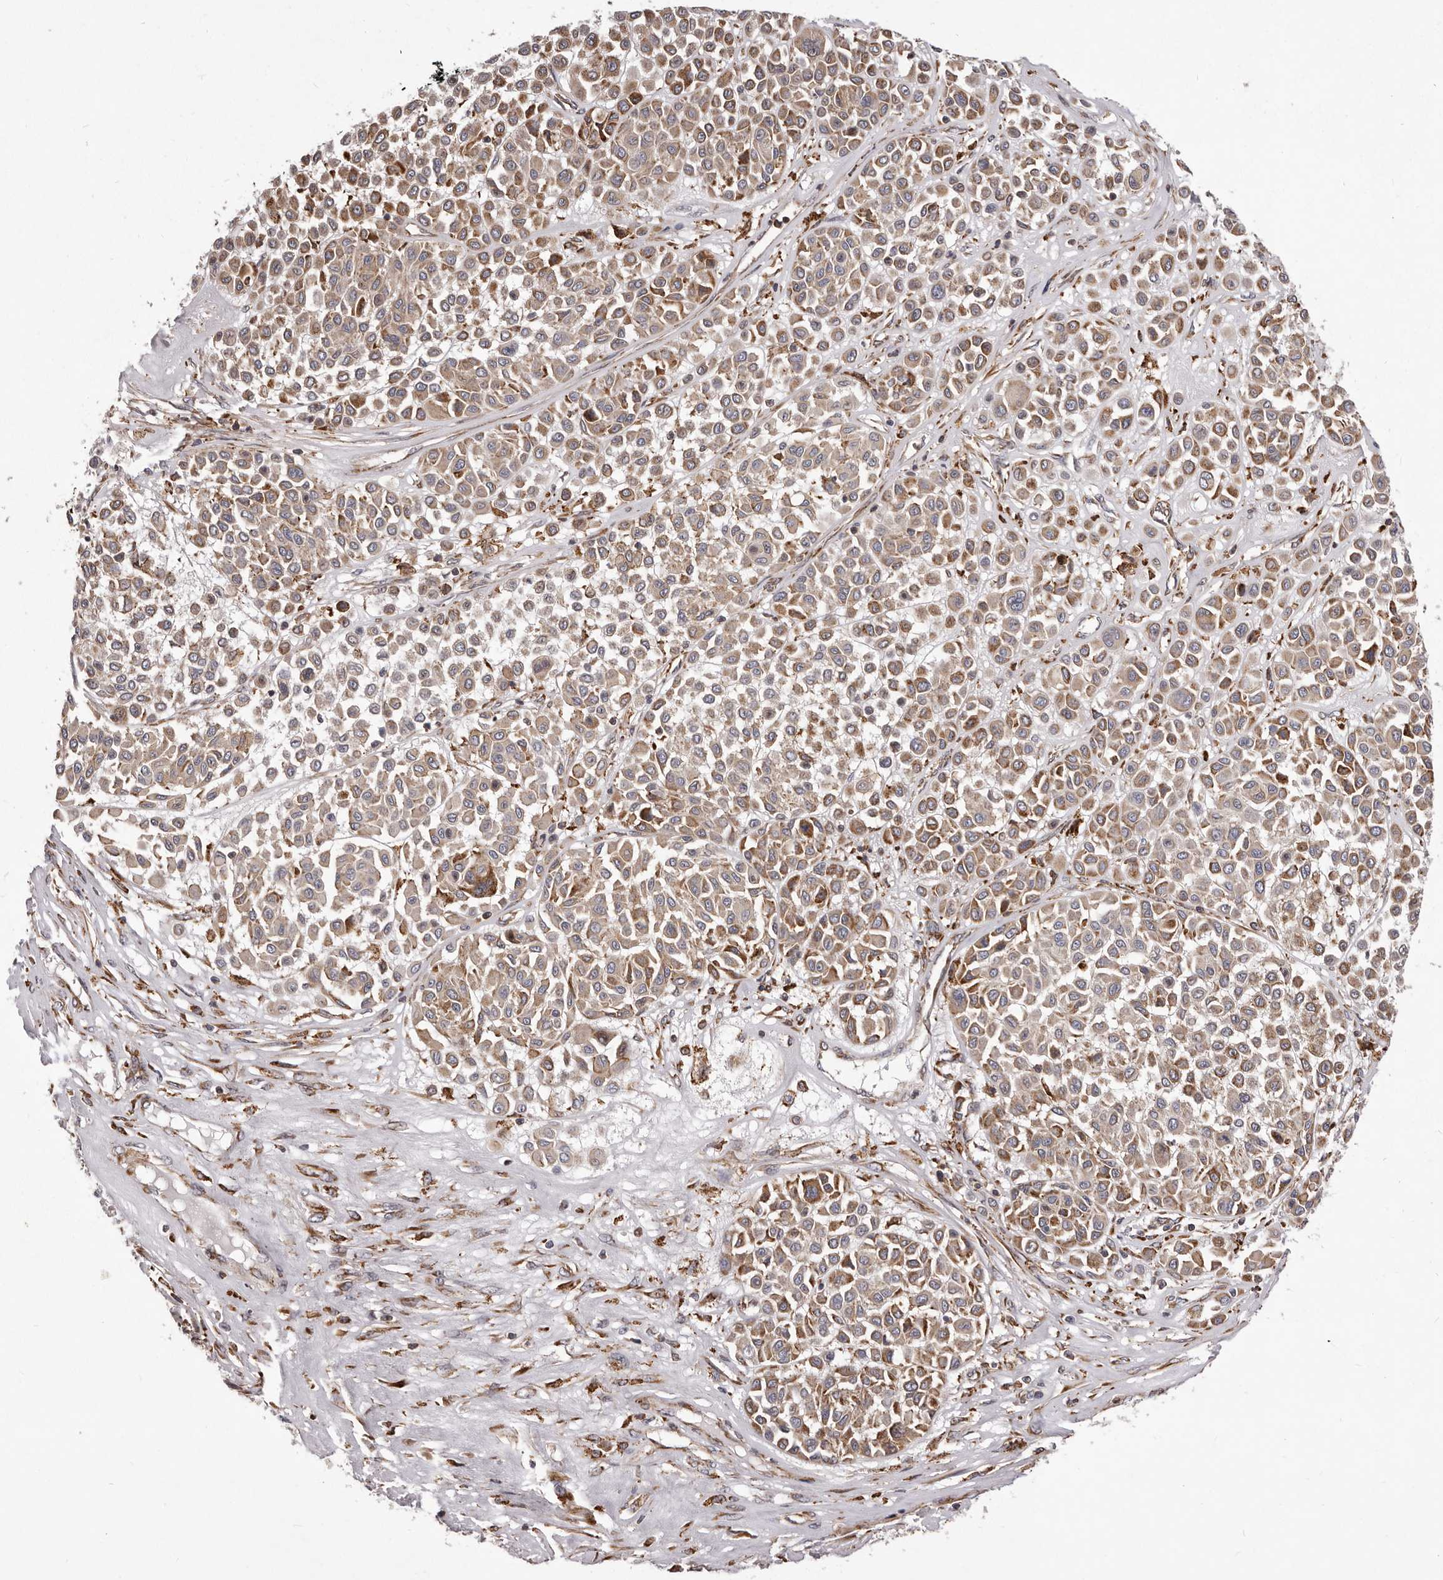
{"staining": {"intensity": "moderate", "quantity": "25%-75%", "location": "cytoplasmic/membranous"}, "tissue": "melanoma", "cell_type": "Tumor cells", "image_type": "cancer", "snomed": [{"axis": "morphology", "description": "Malignant melanoma, Metastatic site"}, {"axis": "topography", "description": "Soft tissue"}], "caption": "DAB (3,3'-diaminobenzidine) immunohistochemical staining of human malignant melanoma (metastatic site) reveals moderate cytoplasmic/membranous protein expression in about 25%-75% of tumor cells. Using DAB (brown) and hematoxylin (blue) stains, captured at high magnification using brightfield microscopy.", "gene": "ALPK1", "patient": {"sex": "male", "age": 41}}